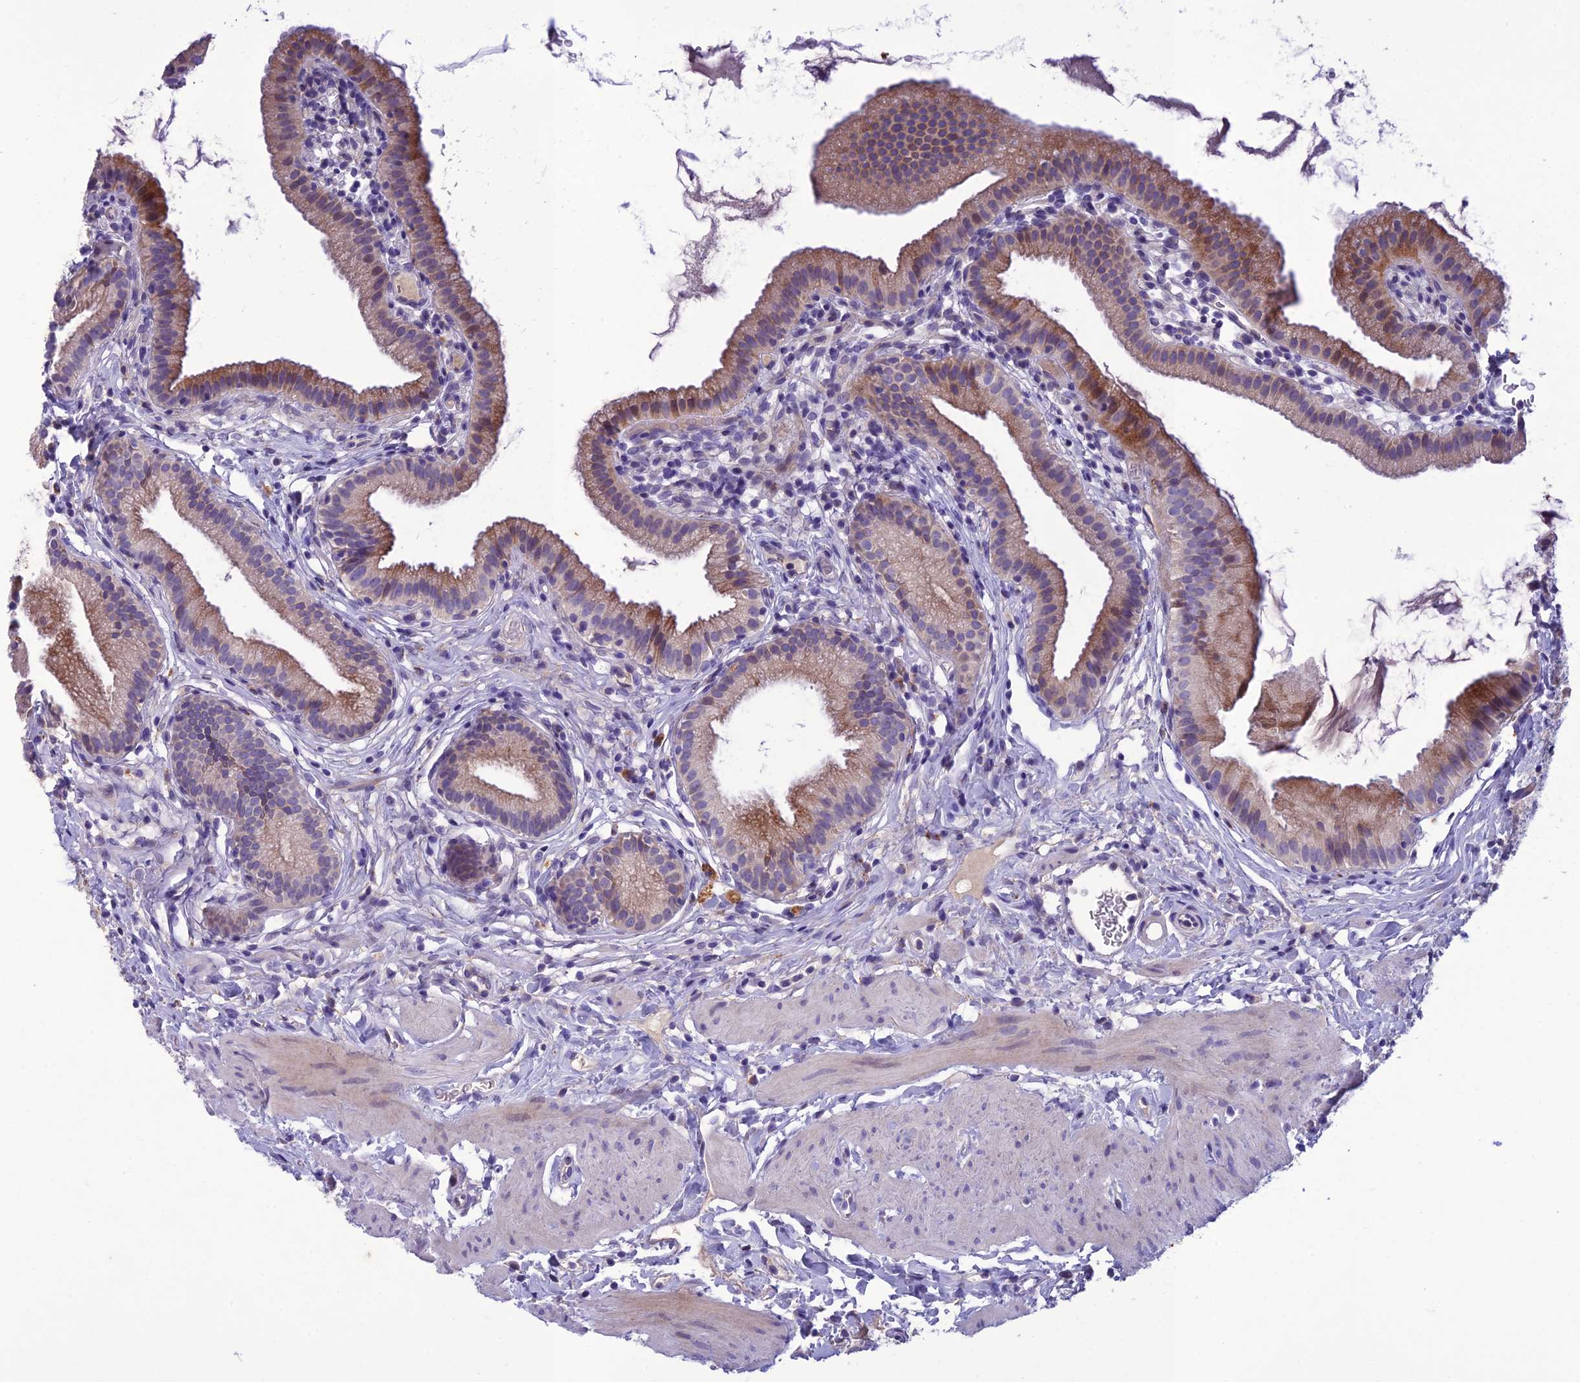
{"staining": {"intensity": "moderate", "quantity": "25%-75%", "location": "cytoplasmic/membranous"}, "tissue": "gallbladder", "cell_type": "Glandular cells", "image_type": "normal", "snomed": [{"axis": "morphology", "description": "Normal tissue, NOS"}, {"axis": "topography", "description": "Gallbladder"}], "caption": "A histopathology image of gallbladder stained for a protein displays moderate cytoplasmic/membranous brown staining in glandular cells.", "gene": "IFT172", "patient": {"sex": "female", "age": 46}}